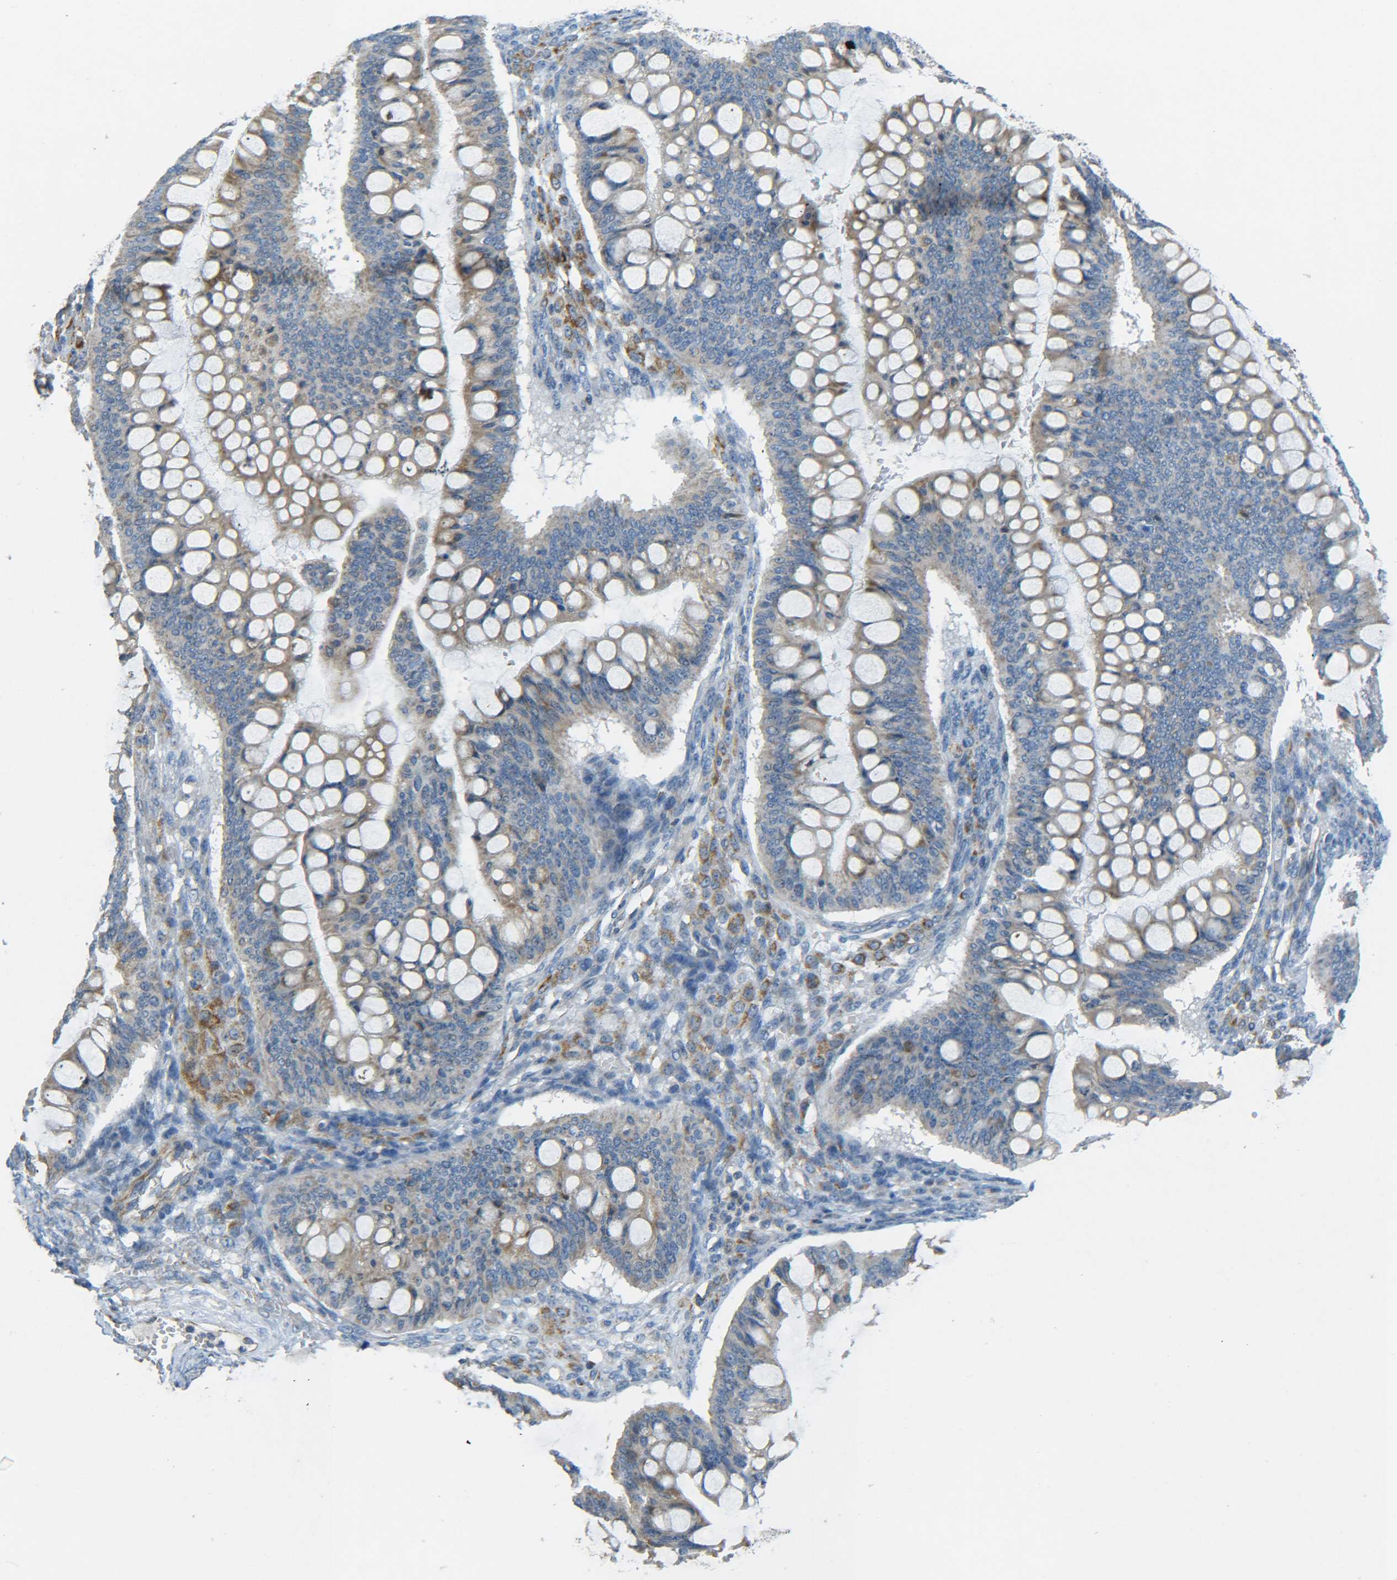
{"staining": {"intensity": "moderate", "quantity": ">75%", "location": "cytoplasmic/membranous"}, "tissue": "ovarian cancer", "cell_type": "Tumor cells", "image_type": "cancer", "snomed": [{"axis": "morphology", "description": "Cystadenocarcinoma, mucinous, NOS"}, {"axis": "topography", "description": "Ovary"}], "caption": "A brown stain shows moderate cytoplasmic/membranous expression of a protein in human ovarian cancer tumor cells.", "gene": "CYB5R1", "patient": {"sex": "female", "age": 73}}